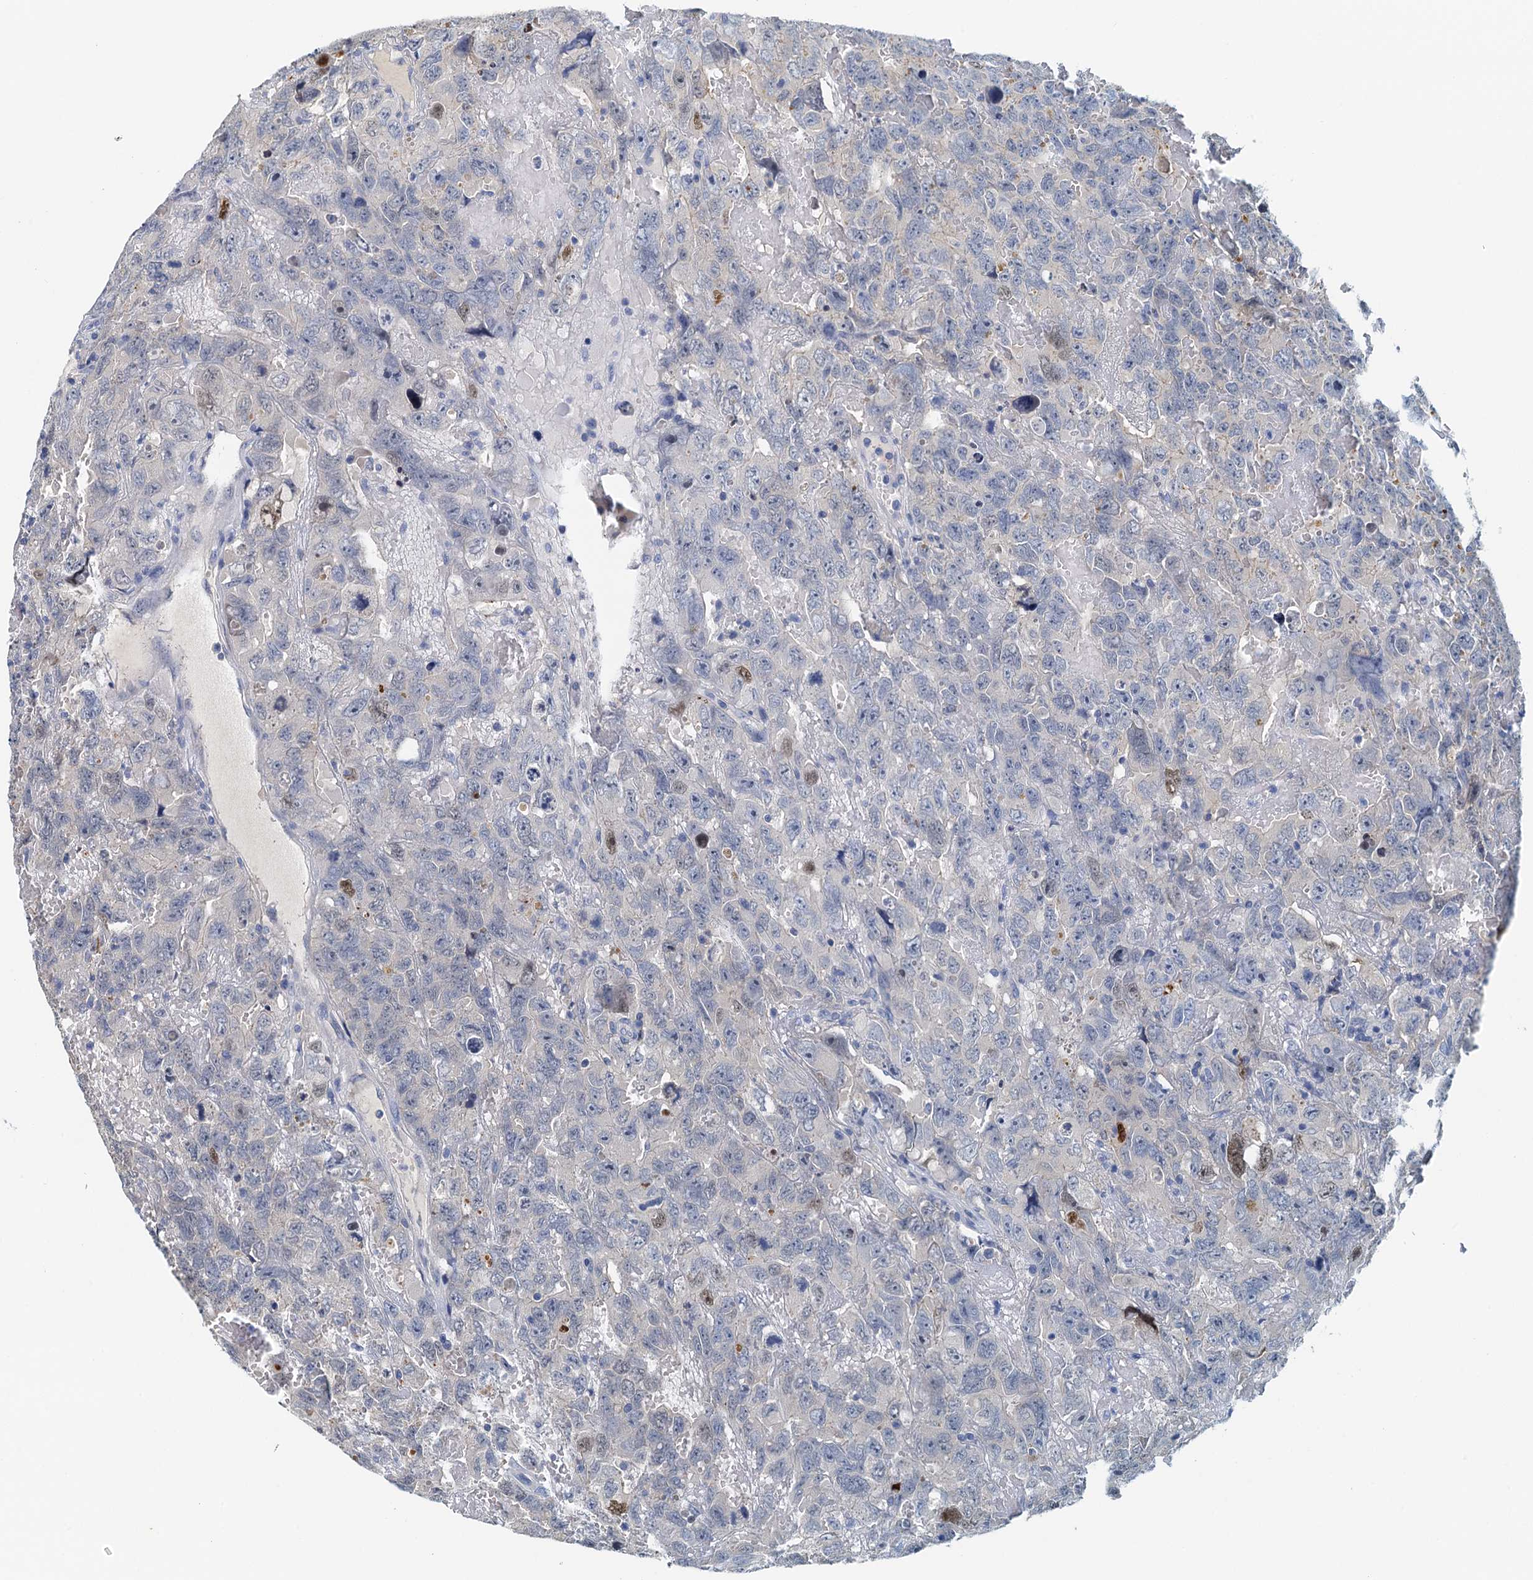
{"staining": {"intensity": "negative", "quantity": "none", "location": "none"}, "tissue": "testis cancer", "cell_type": "Tumor cells", "image_type": "cancer", "snomed": [{"axis": "morphology", "description": "Carcinoma, Embryonal, NOS"}, {"axis": "topography", "description": "Testis"}], "caption": "Testis cancer (embryonal carcinoma) was stained to show a protein in brown. There is no significant expression in tumor cells.", "gene": "DTD1", "patient": {"sex": "male", "age": 45}}